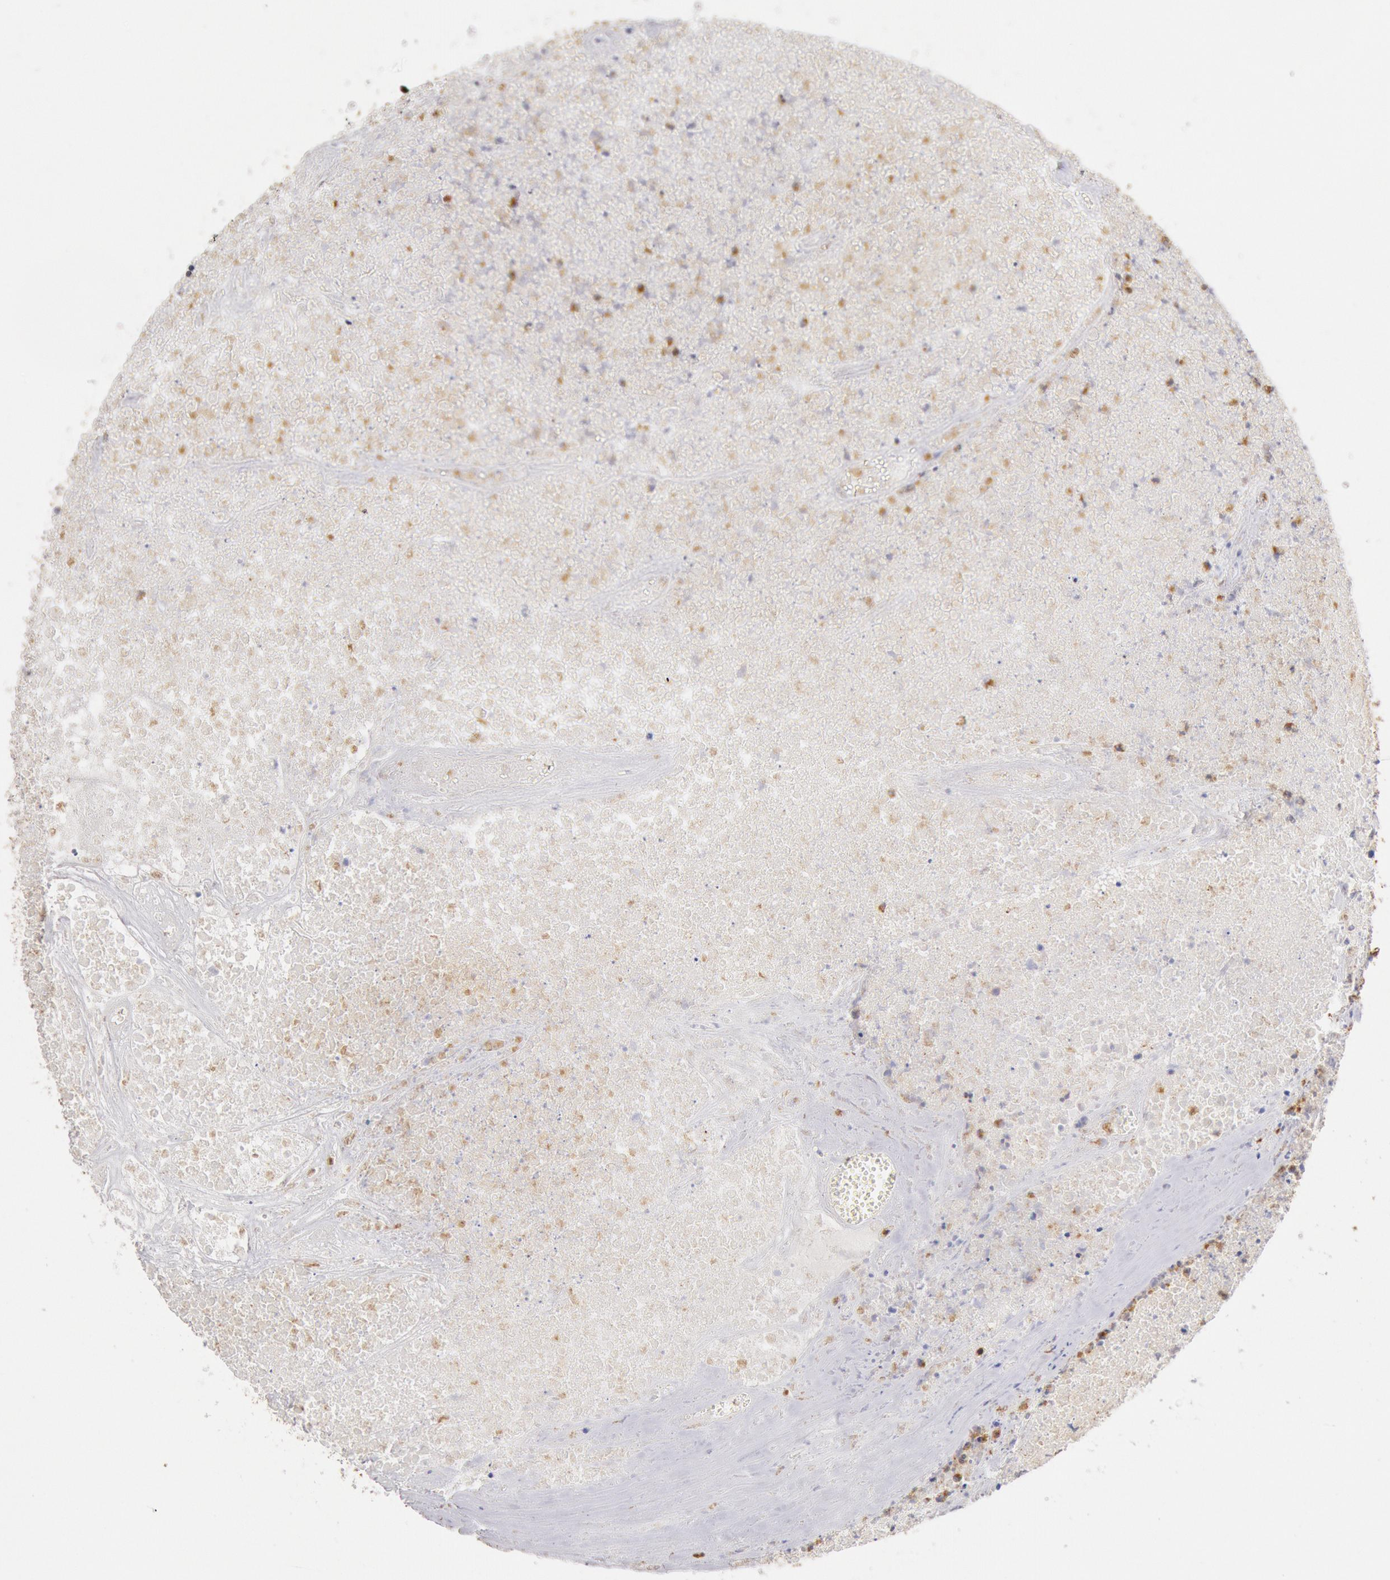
{"staining": {"intensity": "weak", "quantity": ">75%", "location": "cytoplasmic/membranous"}, "tissue": "colorectal cancer", "cell_type": "Tumor cells", "image_type": "cancer", "snomed": [{"axis": "morphology", "description": "Adenocarcinoma, NOS"}, {"axis": "topography", "description": "Colon"}], "caption": "This photomicrograph reveals adenocarcinoma (colorectal) stained with immunohistochemistry (IHC) to label a protein in brown. The cytoplasmic/membranous of tumor cells show weak positivity for the protein. Nuclei are counter-stained blue.", "gene": "TMED8", "patient": {"sex": "female", "age": 53}}